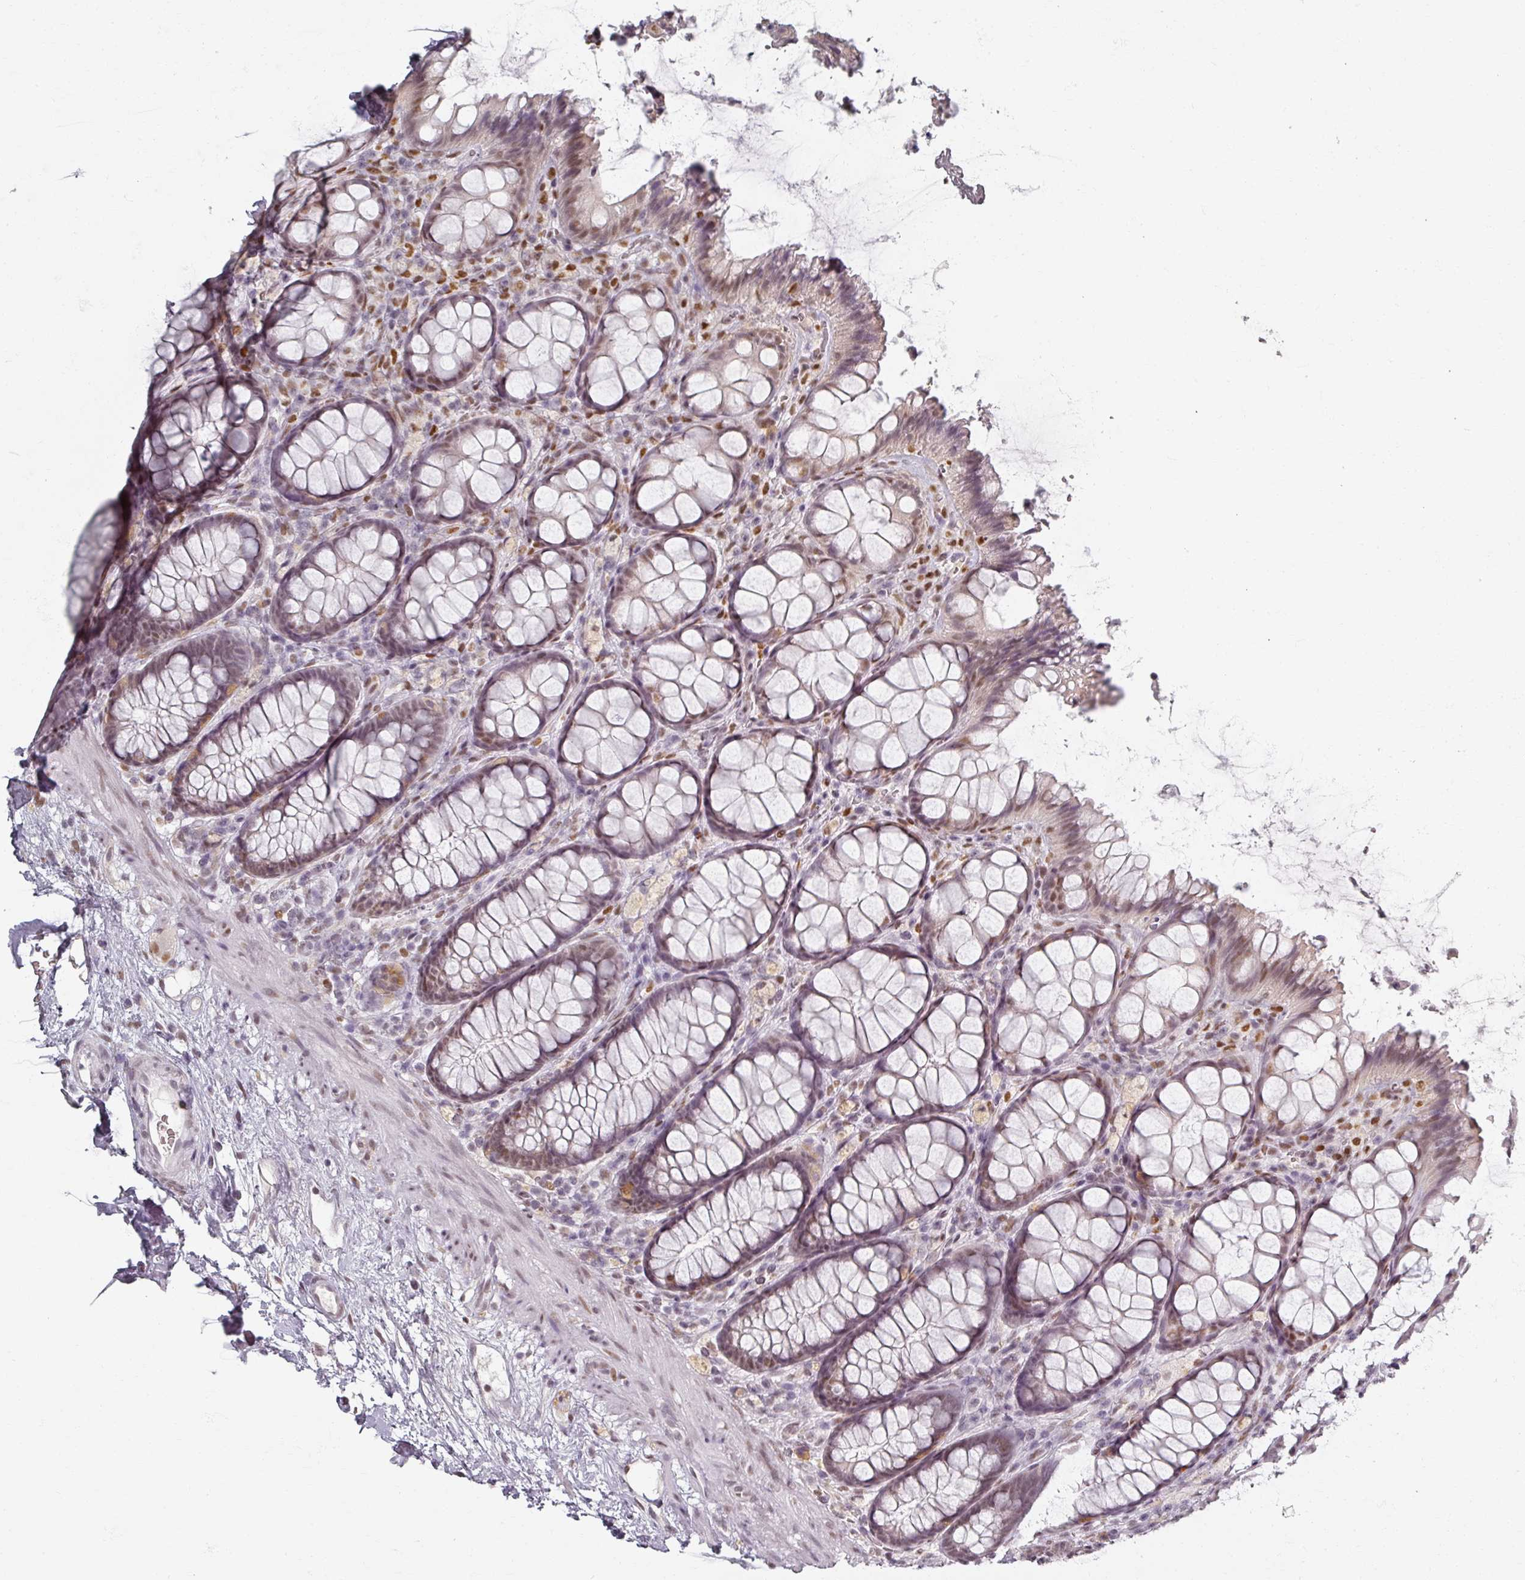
{"staining": {"intensity": "moderate", "quantity": "25%-75%", "location": "nuclear"}, "tissue": "rectum", "cell_type": "Glandular cells", "image_type": "normal", "snomed": [{"axis": "morphology", "description": "Normal tissue, NOS"}, {"axis": "topography", "description": "Rectum"}], "caption": "About 25%-75% of glandular cells in normal rectum exhibit moderate nuclear protein positivity as visualized by brown immunohistochemical staining.", "gene": "RIPOR3", "patient": {"sex": "female", "age": 67}}